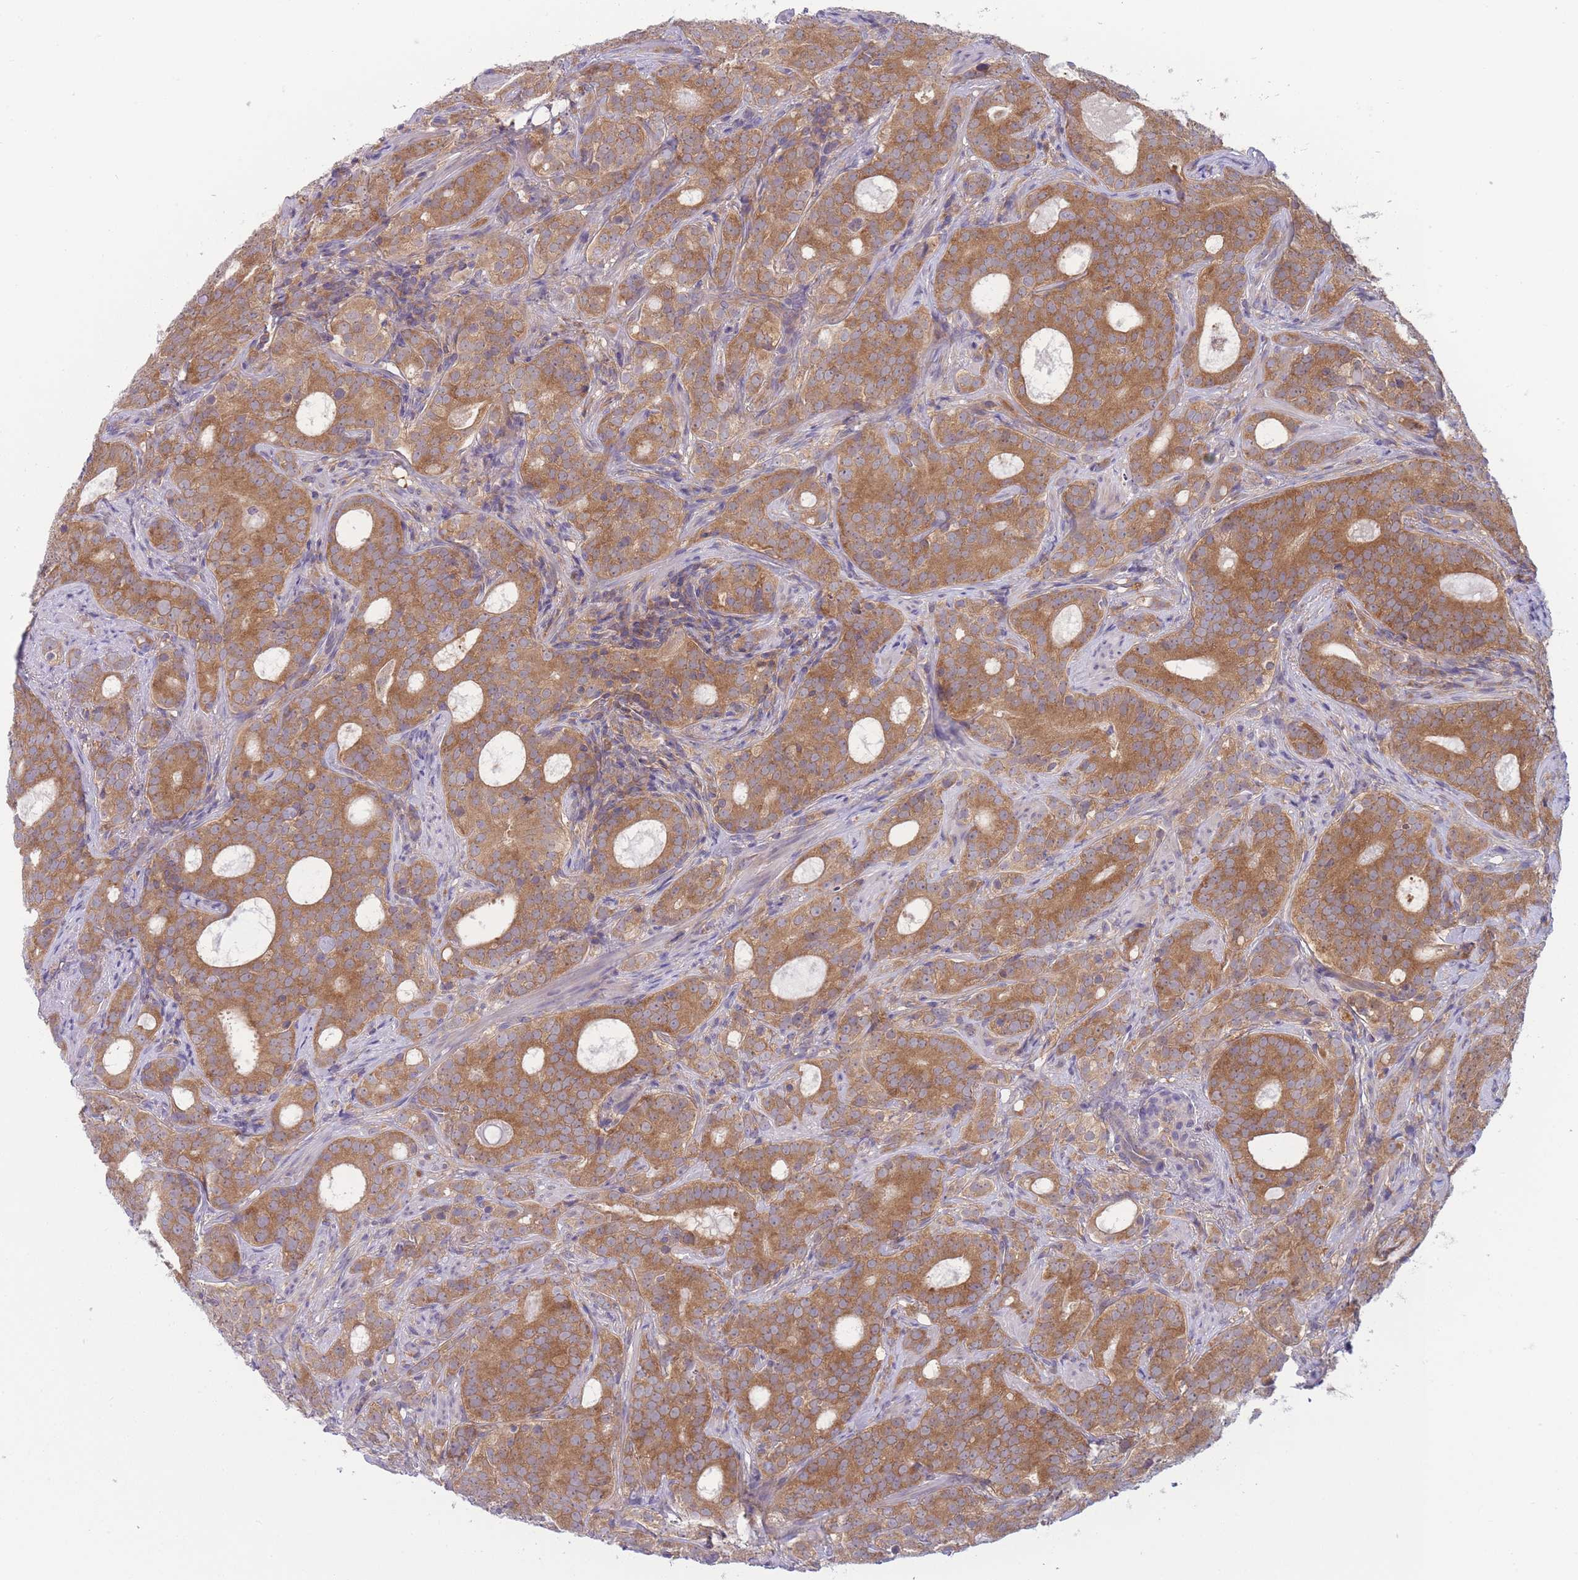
{"staining": {"intensity": "moderate", "quantity": ">75%", "location": "cytoplasmic/membranous"}, "tissue": "prostate cancer", "cell_type": "Tumor cells", "image_type": "cancer", "snomed": [{"axis": "morphology", "description": "Adenocarcinoma, High grade"}, {"axis": "topography", "description": "Prostate"}], "caption": "Tumor cells display medium levels of moderate cytoplasmic/membranous positivity in about >75% of cells in human prostate adenocarcinoma (high-grade).", "gene": "PFDN6", "patient": {"sex": "male", "age": 64}}